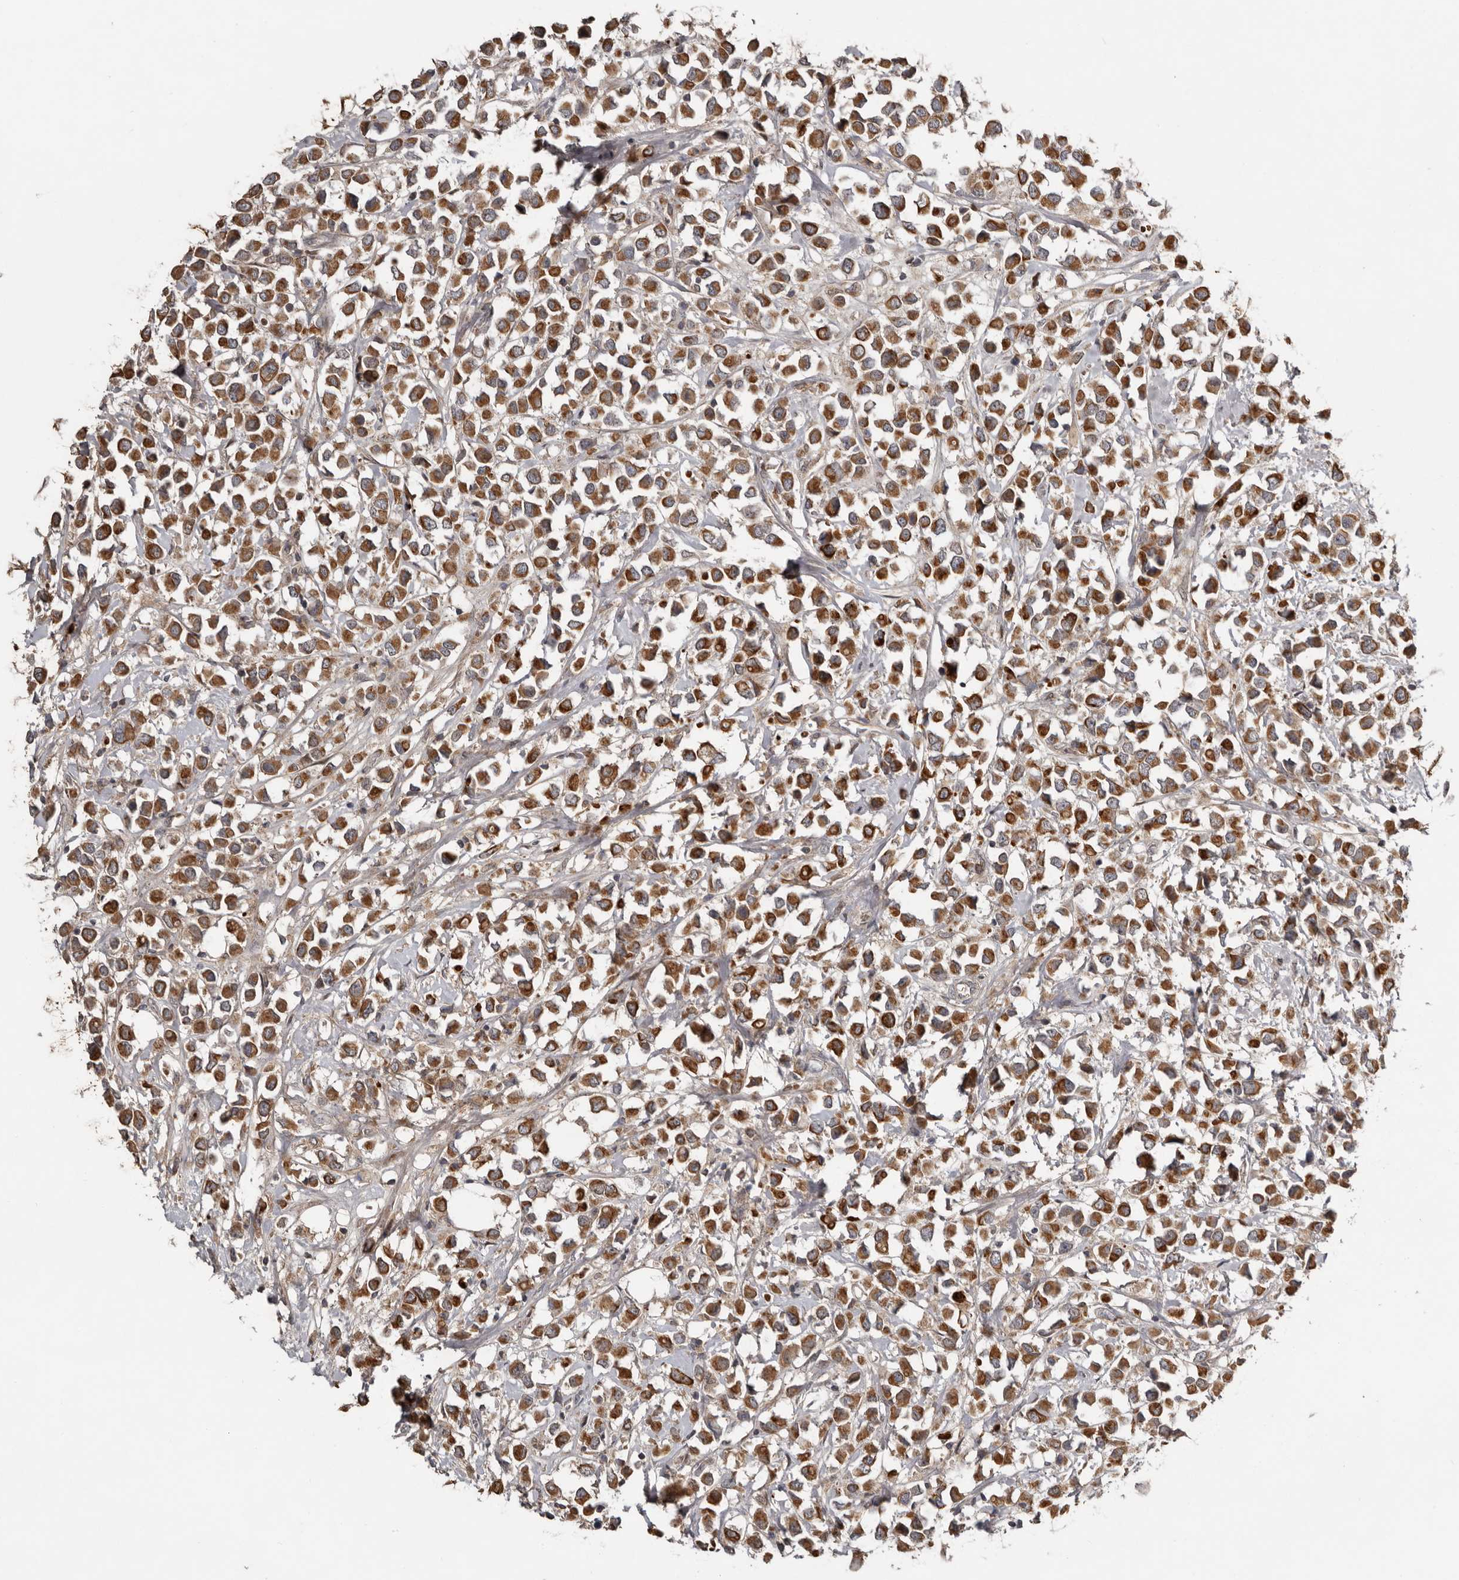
{"staining": {"intensity": "strong", "quantity": ">75%", "location": "cytoplasmic/membranous"}, "tissue": "breast cancer", "cell_type": "Tumor cells", "image_type": "cancer", "snomed": [{"axis": "morphology", "description": "Duct carcinoma"}, {"axis": "topography", "description": "Breast"}], "caption": "The histopathology image reveals staining of breast cancer (invasive ductal carcinoma), revealing strong cytoplasmic/membranous protein expression (brown color) within tumor cells. The protein of interest is stained brown, and the nuclei are stained in blue (DAB IHC with brightfield microscopy, high magnification).", "gene": "NMUR1", "patient": {"sex": "female", "age": 61}}